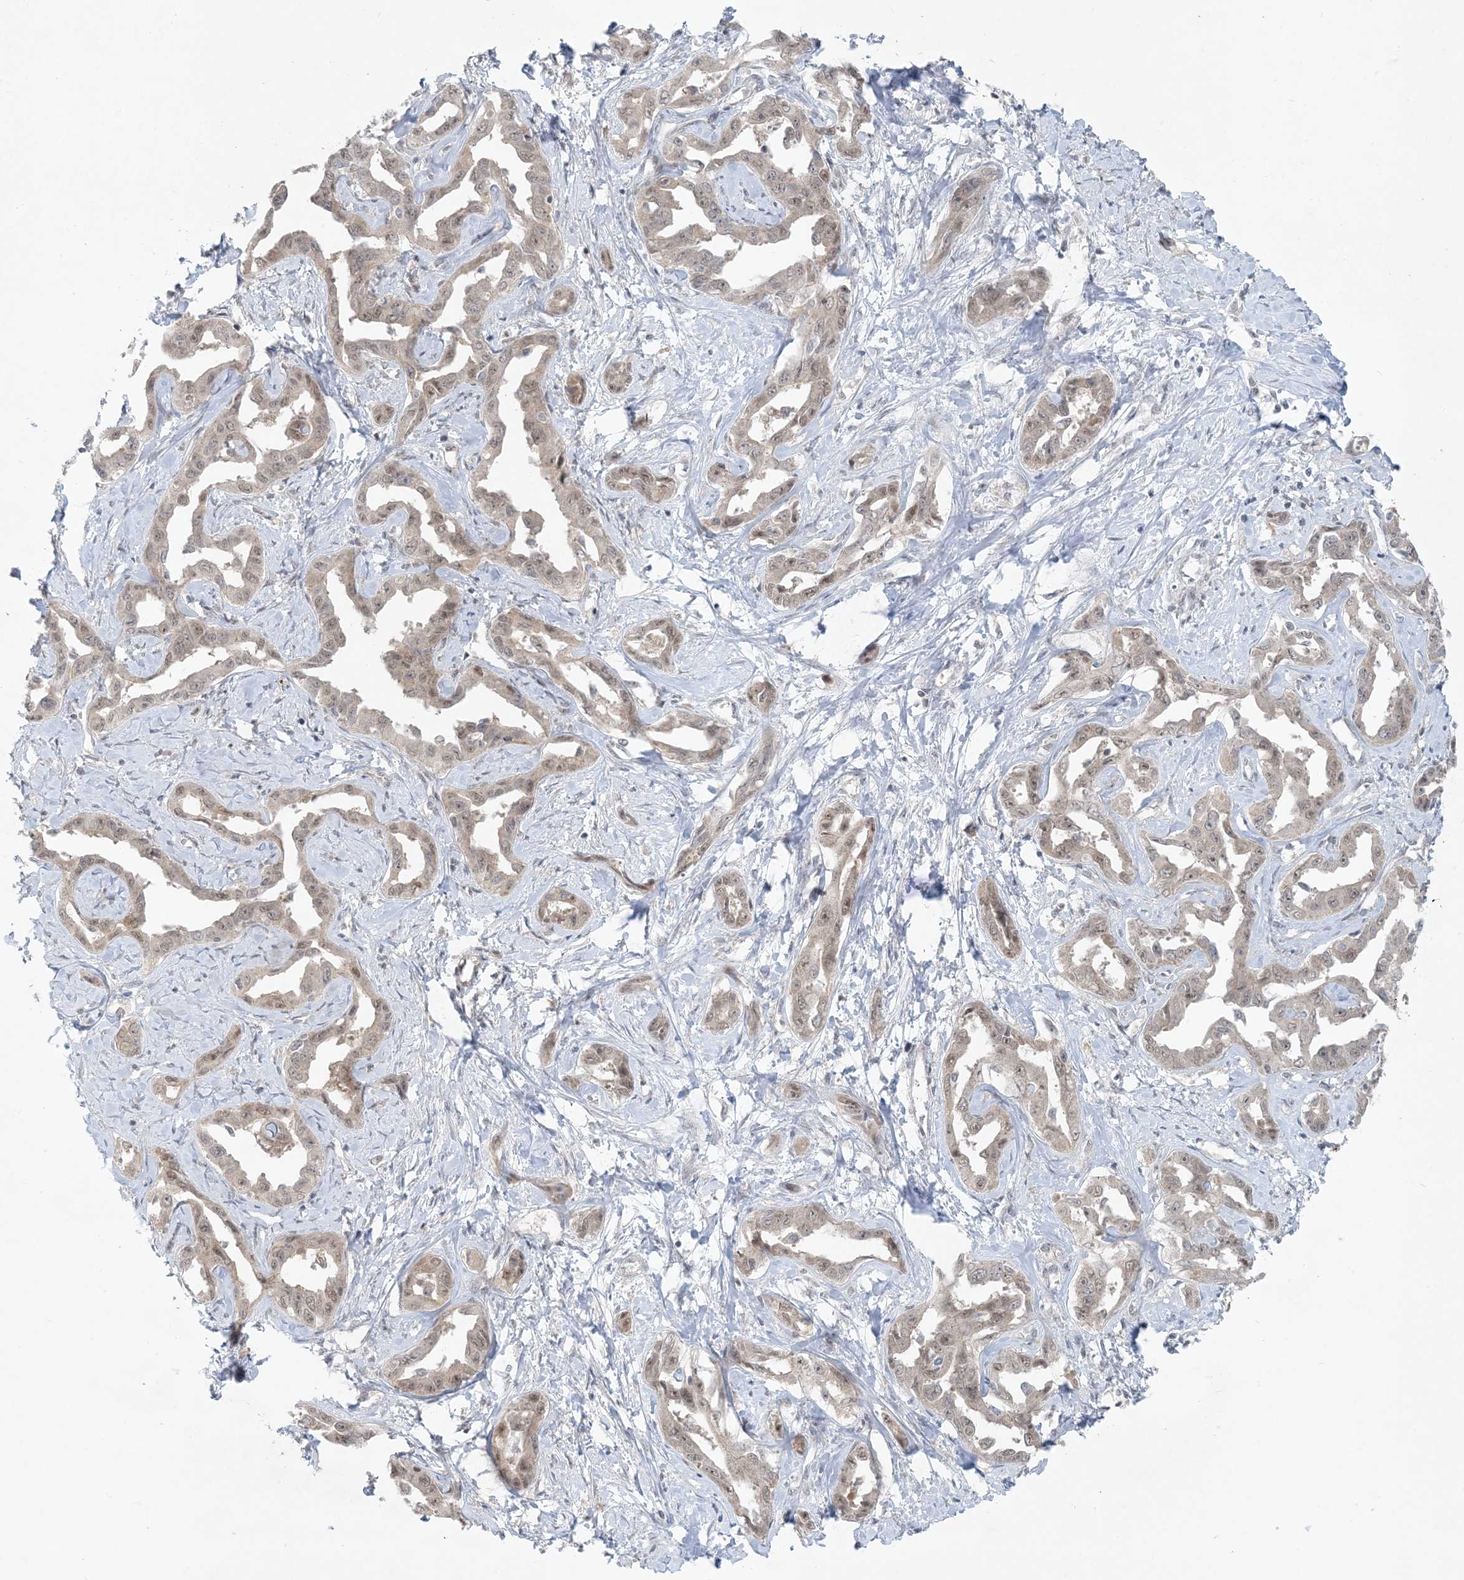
{"staining": {"intensity": "weak", "quantity": ">75%", "location": "nuclear"}, "tissue": "liver cancer", "cell_type": "Tumor cells", "image_type": "cancer", "snomed": [{"axis": "morphology", "description": "Cholangiocarcinoma"}, {"axis": "topography", "description": "Liver"}], "caption": "Immunohistochemistry of human cholangiocarcinoma (liver) exhibits low levels of weak nuclear expression in approximately >75% of tumor cells. The staining was performed using DAB (3,3'-diaminobenzidine) to visualize the protein expression in brown, while the nuclei were stained in blue with hematoxylin (Magnification: 20x).", "gene": "OBI1", "patient": {"sex": "male", "age": 59}}